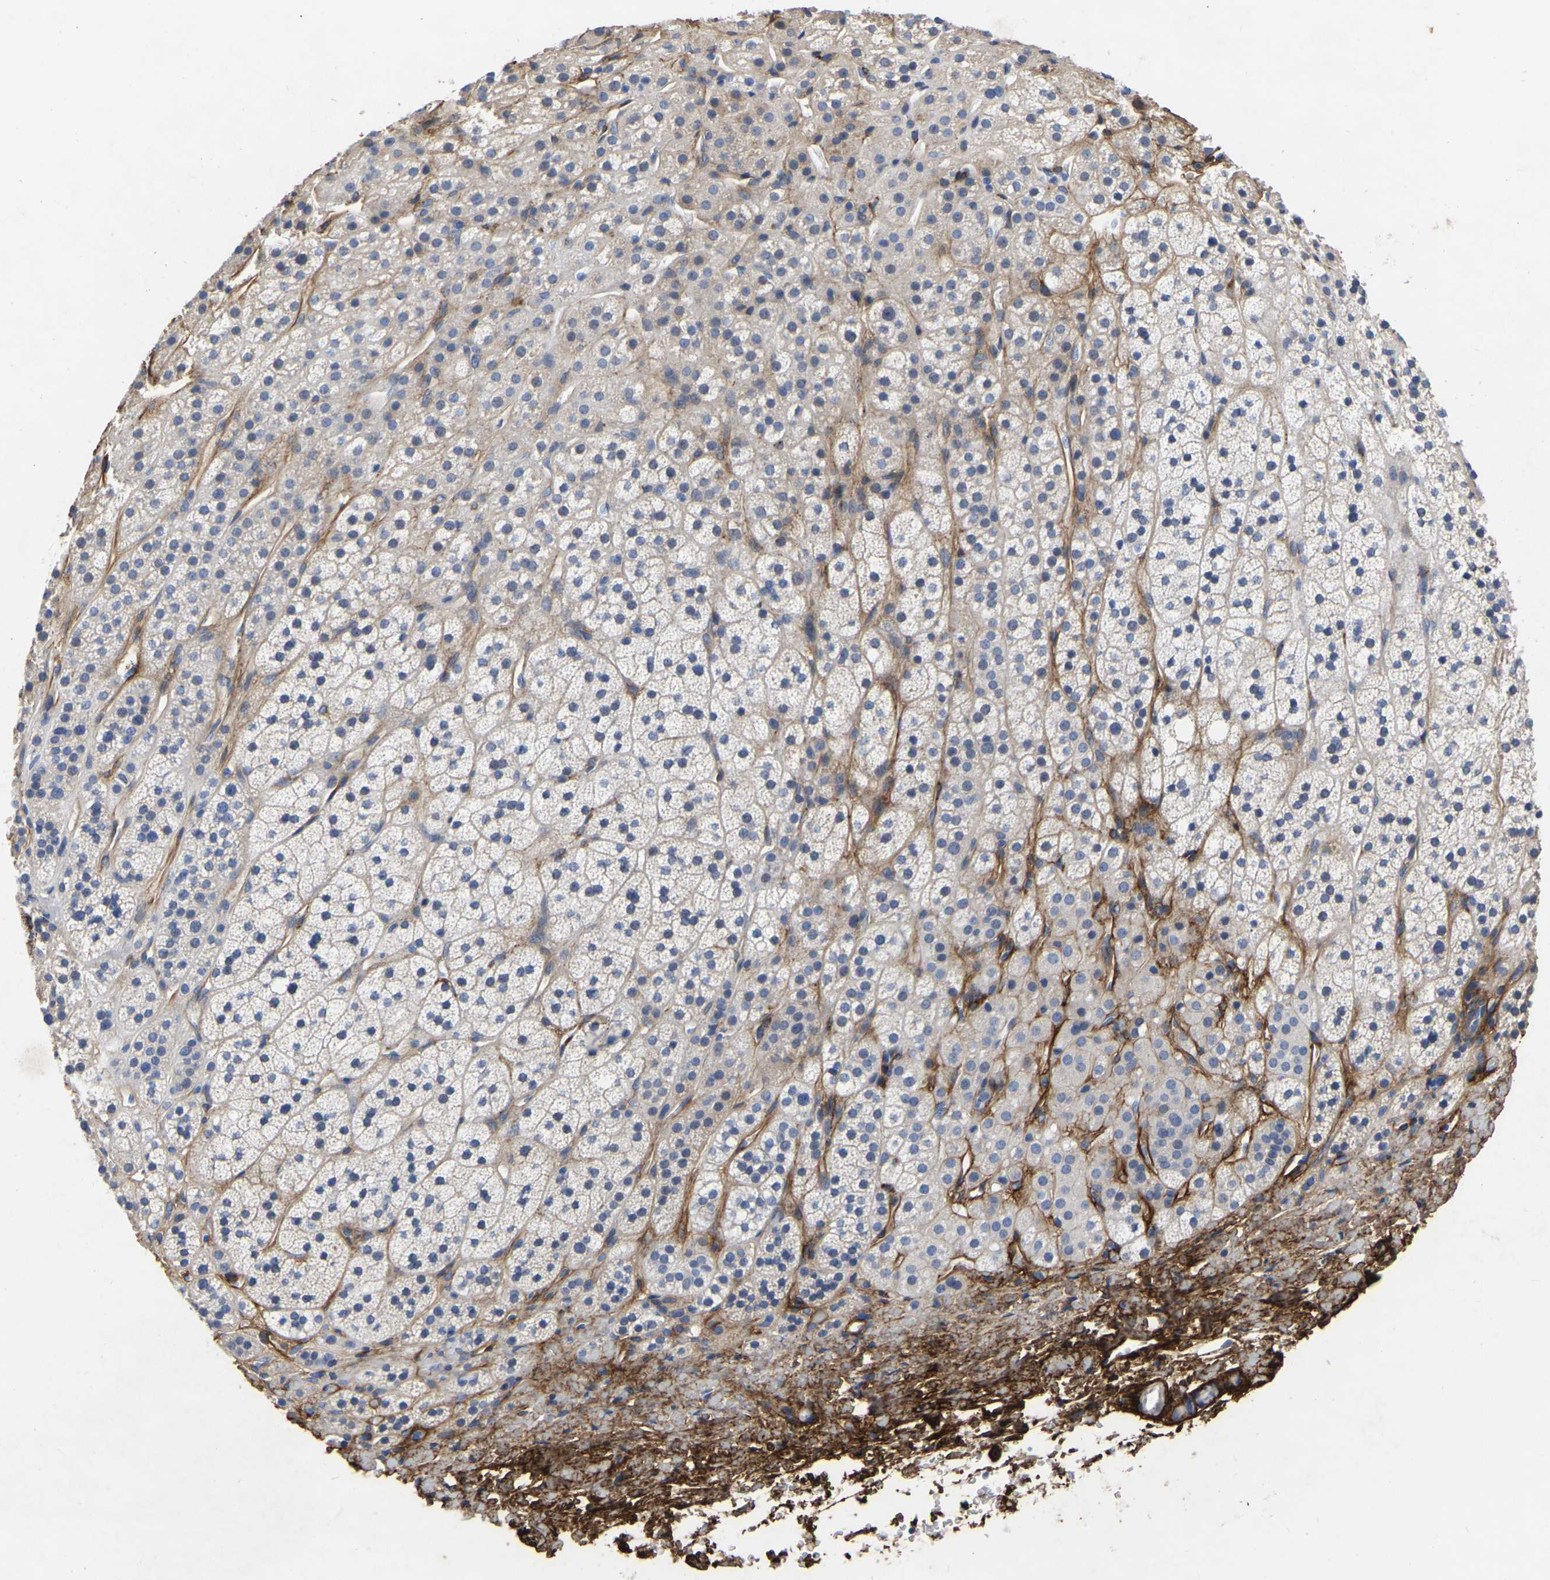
{"staining": {"intensity": "negative", "quantity": "none", "location": "none"}, "tissue": "adrenal gland", "cell_type": "Glandular cells", "image_type": "normal", "snomed": [{"axis": "morphology", "description": "Normal tissue, NOS"}, {"axis": "topography", "description": "Adrenal gland"}], "caption": "The histopathology image exhibits no staining of glandular cells in unremarkable adrenal gland.", "gene": "COL6A1", "patient": {"sex": "male", "age": 56}}